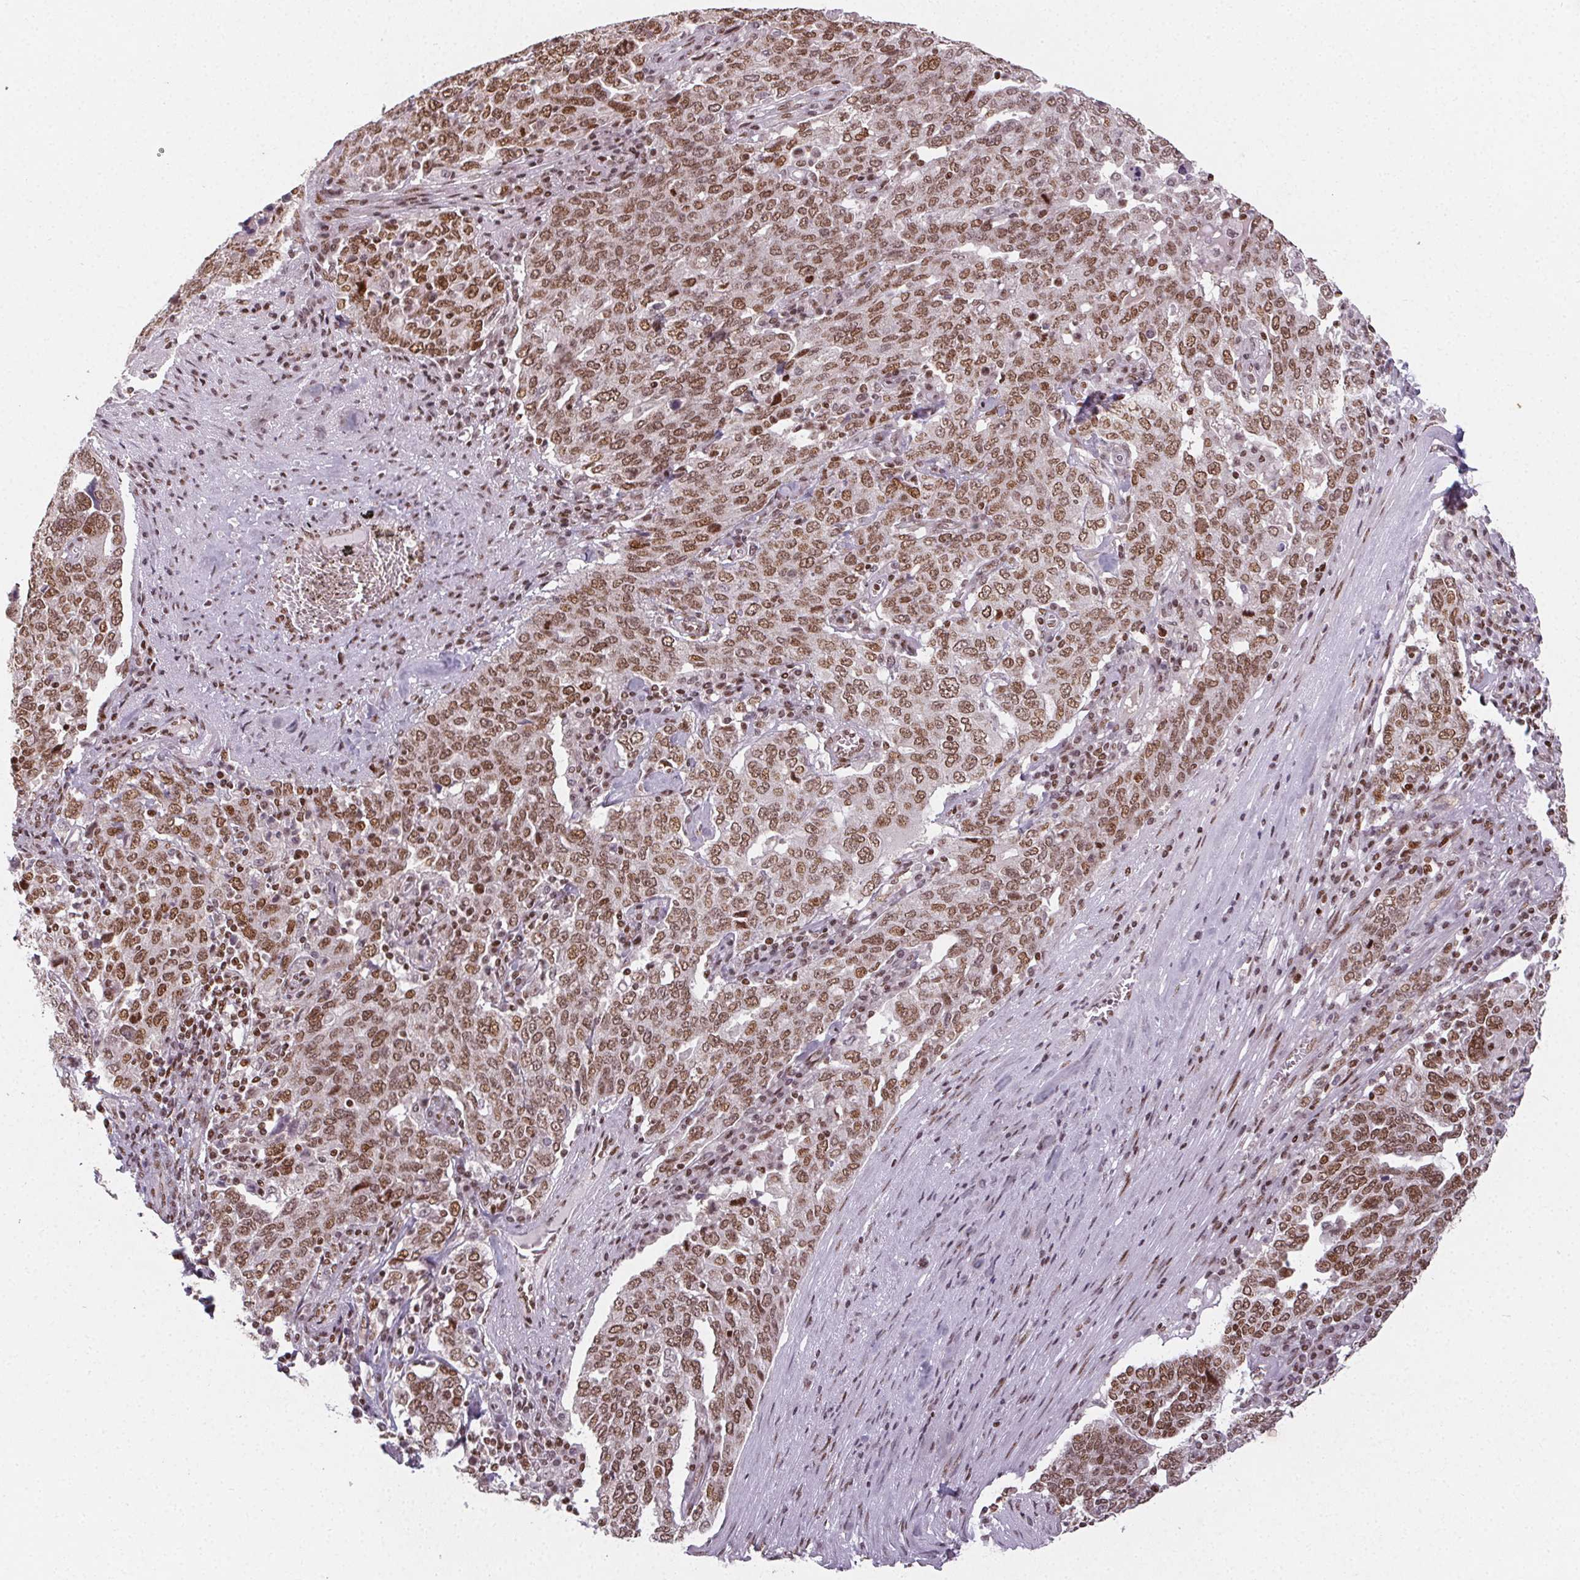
{"staining": {"intensity": "moderate", "quantity": ">75%", "location": "nuclear"}, "tissue": "ovarian cancer", "cell_type": "Tumor cells", "image_type": "cancer", "snomed": [{"axis": "morphology", "description": "Carcinoma, endometroid"}, {"axis": "topography", "description": "Ovary"}], "caption": "Brown immunohistochemical staining in endometroid carcinoma (ovarian) exhibits moderate nuclear staining in approximately >75% of tumor cells.", "gene": "KMT2A", "patient": {"sex": "female", "age": 62}}